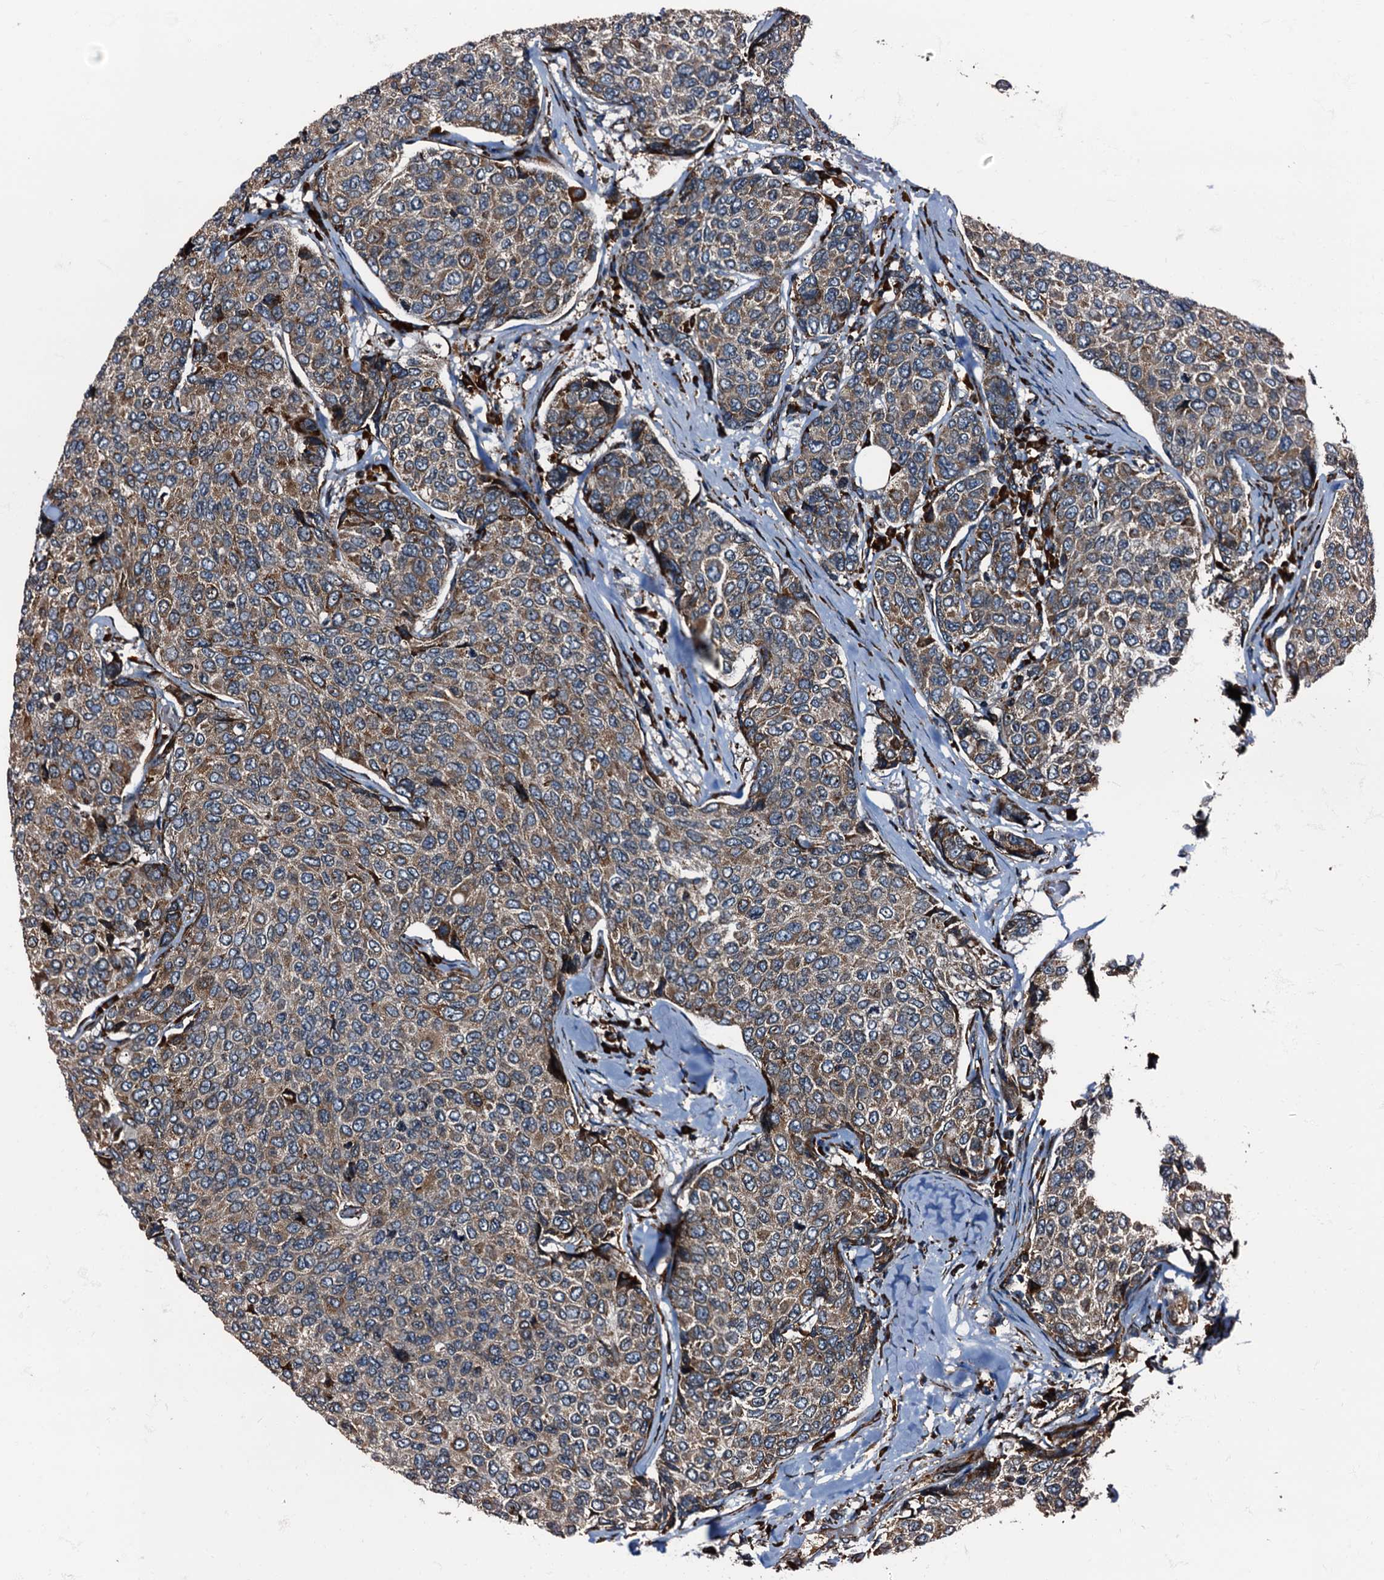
{"staining": {"intensity": "moderate", "quantity": ">75%", "location": "cytoplasmic/membranous"}, "tissue": "breast cancer", "cell_type": "Tumor cells", "image_type": "cancer", "snomed": [{"axis": "morphology", "description": "Duct carcinoma"}, {"axis": "topography", "description": "Breast"}], "caption": "IHC image of human breast cancer stained for a protein (brown), which reveals medium levels of moderate cytoplasmic/membranous expression in approximately >75% of tumor cells.", "gene": "ATP2C1", "patient": {"sex": "female", "age": 55}}